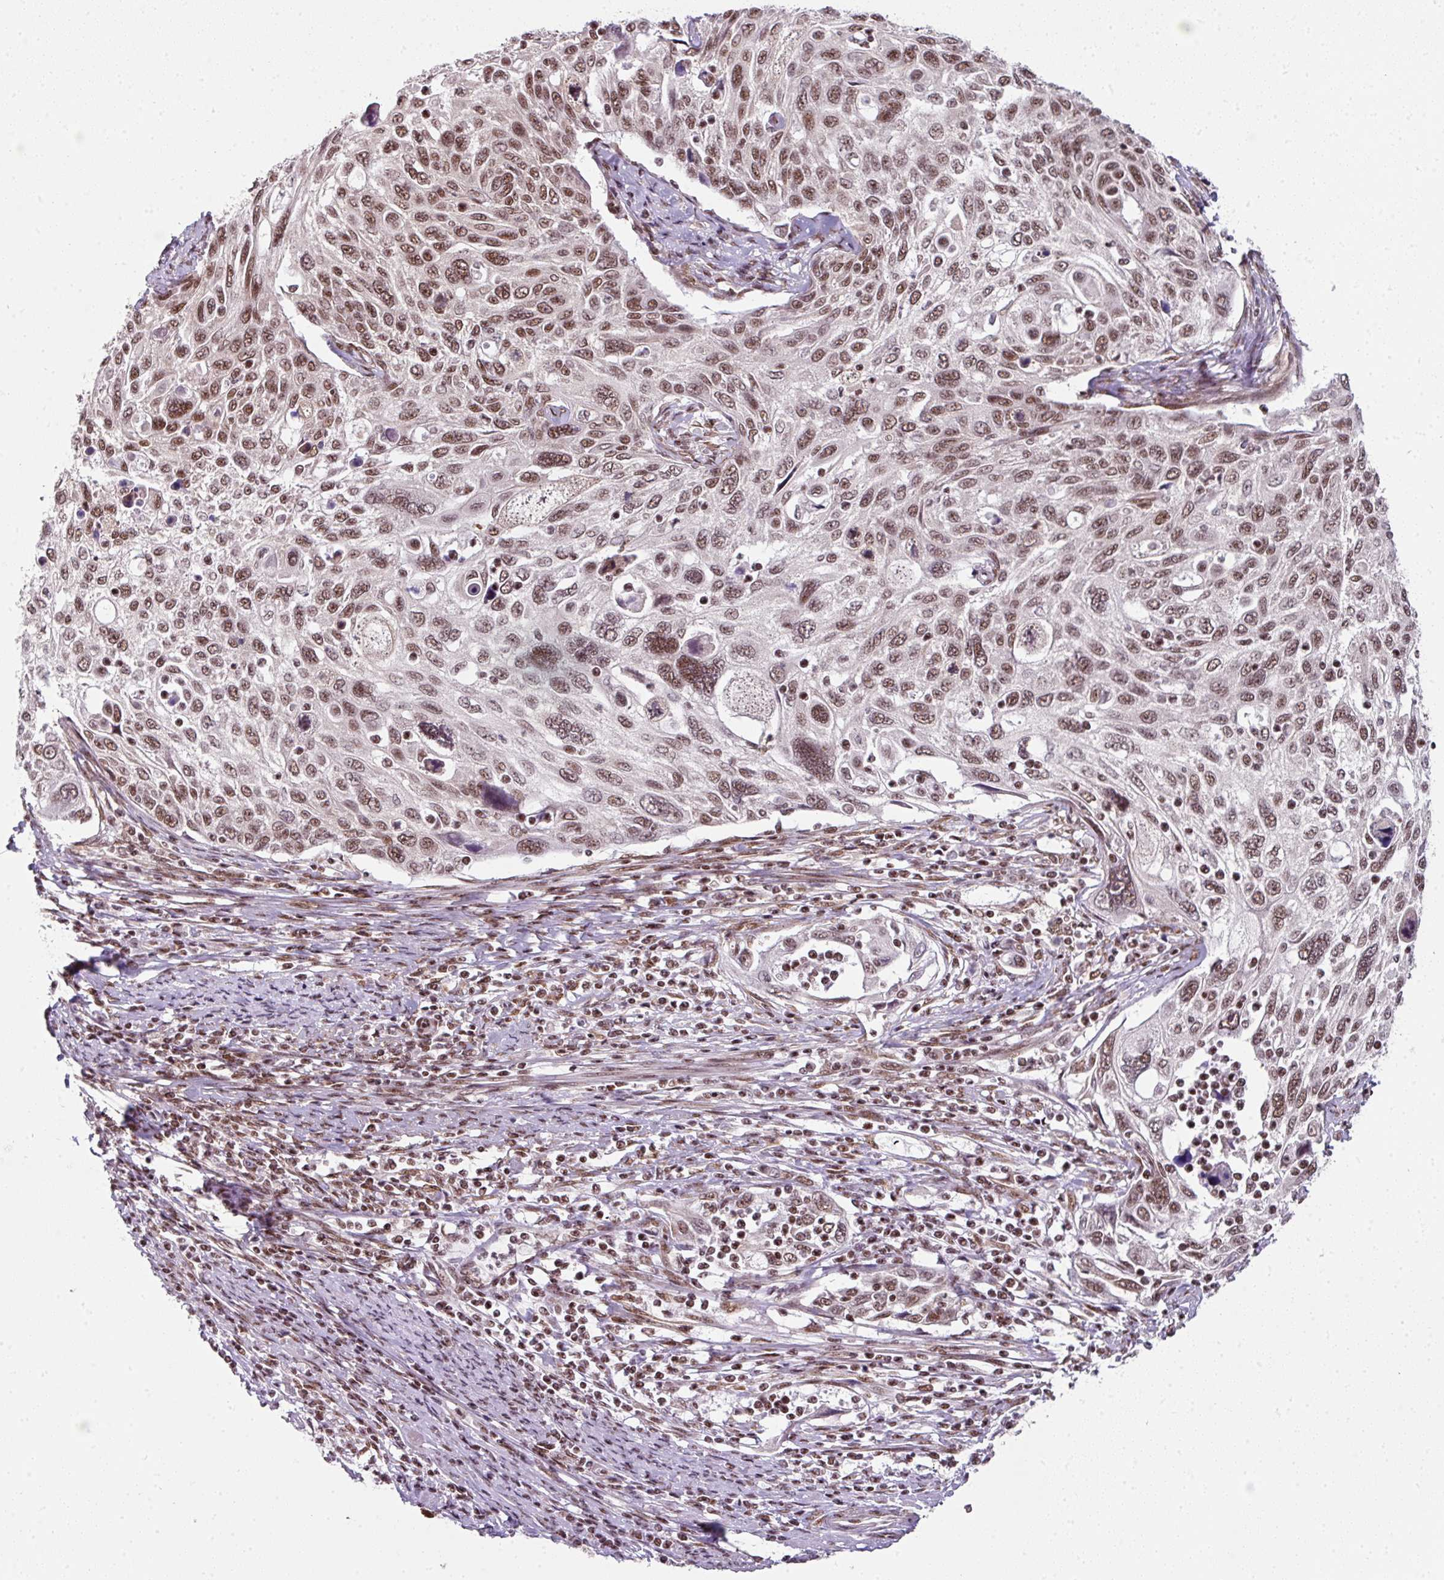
{"staining": {"intensity": "moderate", "quantity": ">75%", "location": "nuclear"}, "tissue": "cervical cancer", "cell_type": "Tumor cells", "image_type": "cancer", "snomed": [{"axis": "morphology", "description": "Squamous cell carcinoma, NOS"}, {"axis": "topography", "description": "Cervix"}], "caption": "Human cervical cancer (squamous cell carcinoma) stained for a protein (brown) displays moderate nuclear positive expression in approximately >75% of tumor cells.", "gene": "NFYA", "patient": {"sex": "female", "age": 70}}